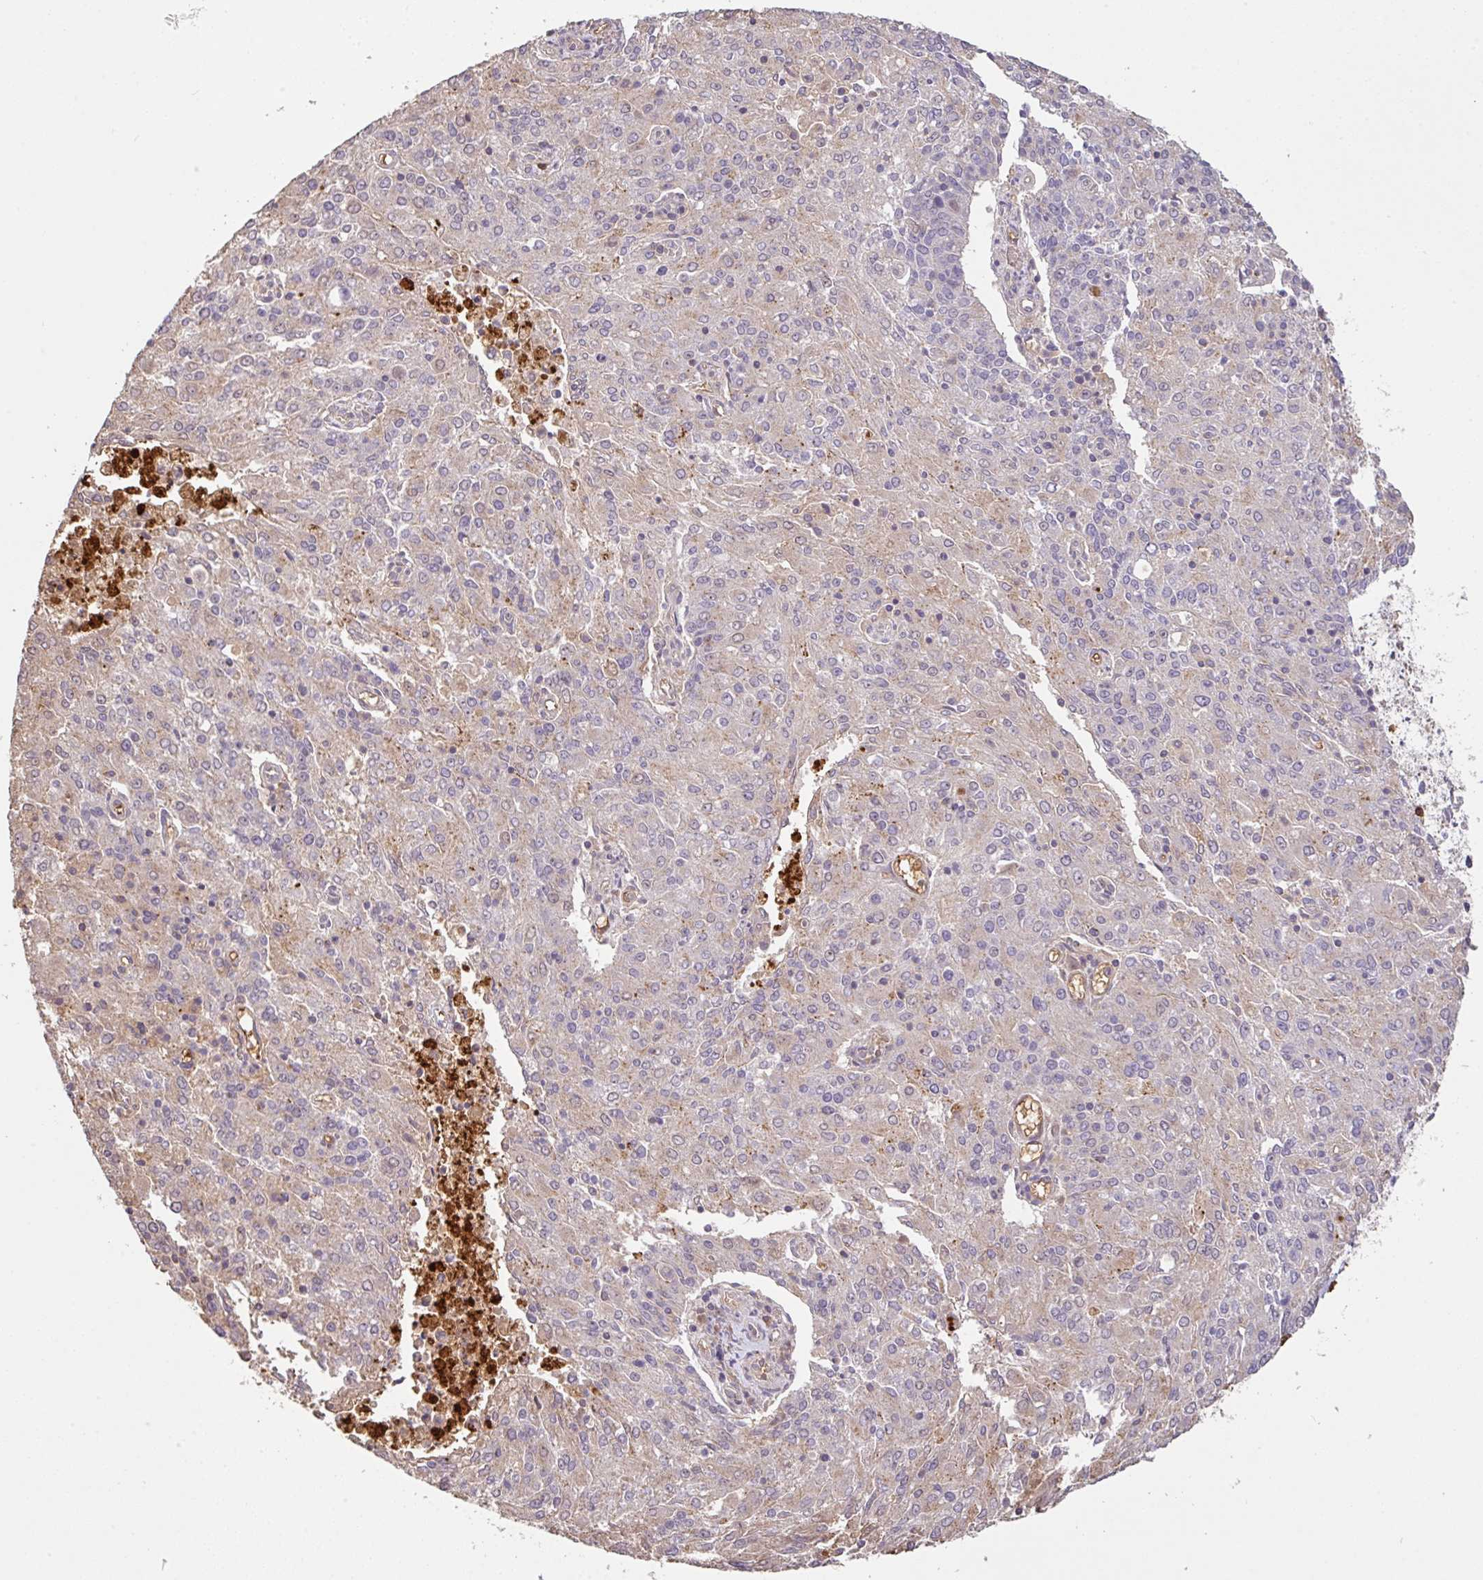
{"staining": {"intensity": "negative", "quantity": "none", "location": "none"}, "tissue": "endometrial cancer", "cell_type": "Tumor cells", "image_type": "cancer", "snomed": [{"axis": "morphology", "description": "Adenocarcinoma, NOS"}, {"axis": "topography", "description": "Endometrium"}], "caption": "Immunohistochemistry (IHC) photomicrograph of human endometrial cancer (adenocarcinoma) stained for a protein (brown), which demonstrates no staining in tumor cells.", "gene": "C1QTNF9B", "patient": {"sex": "female", "age": 82}}